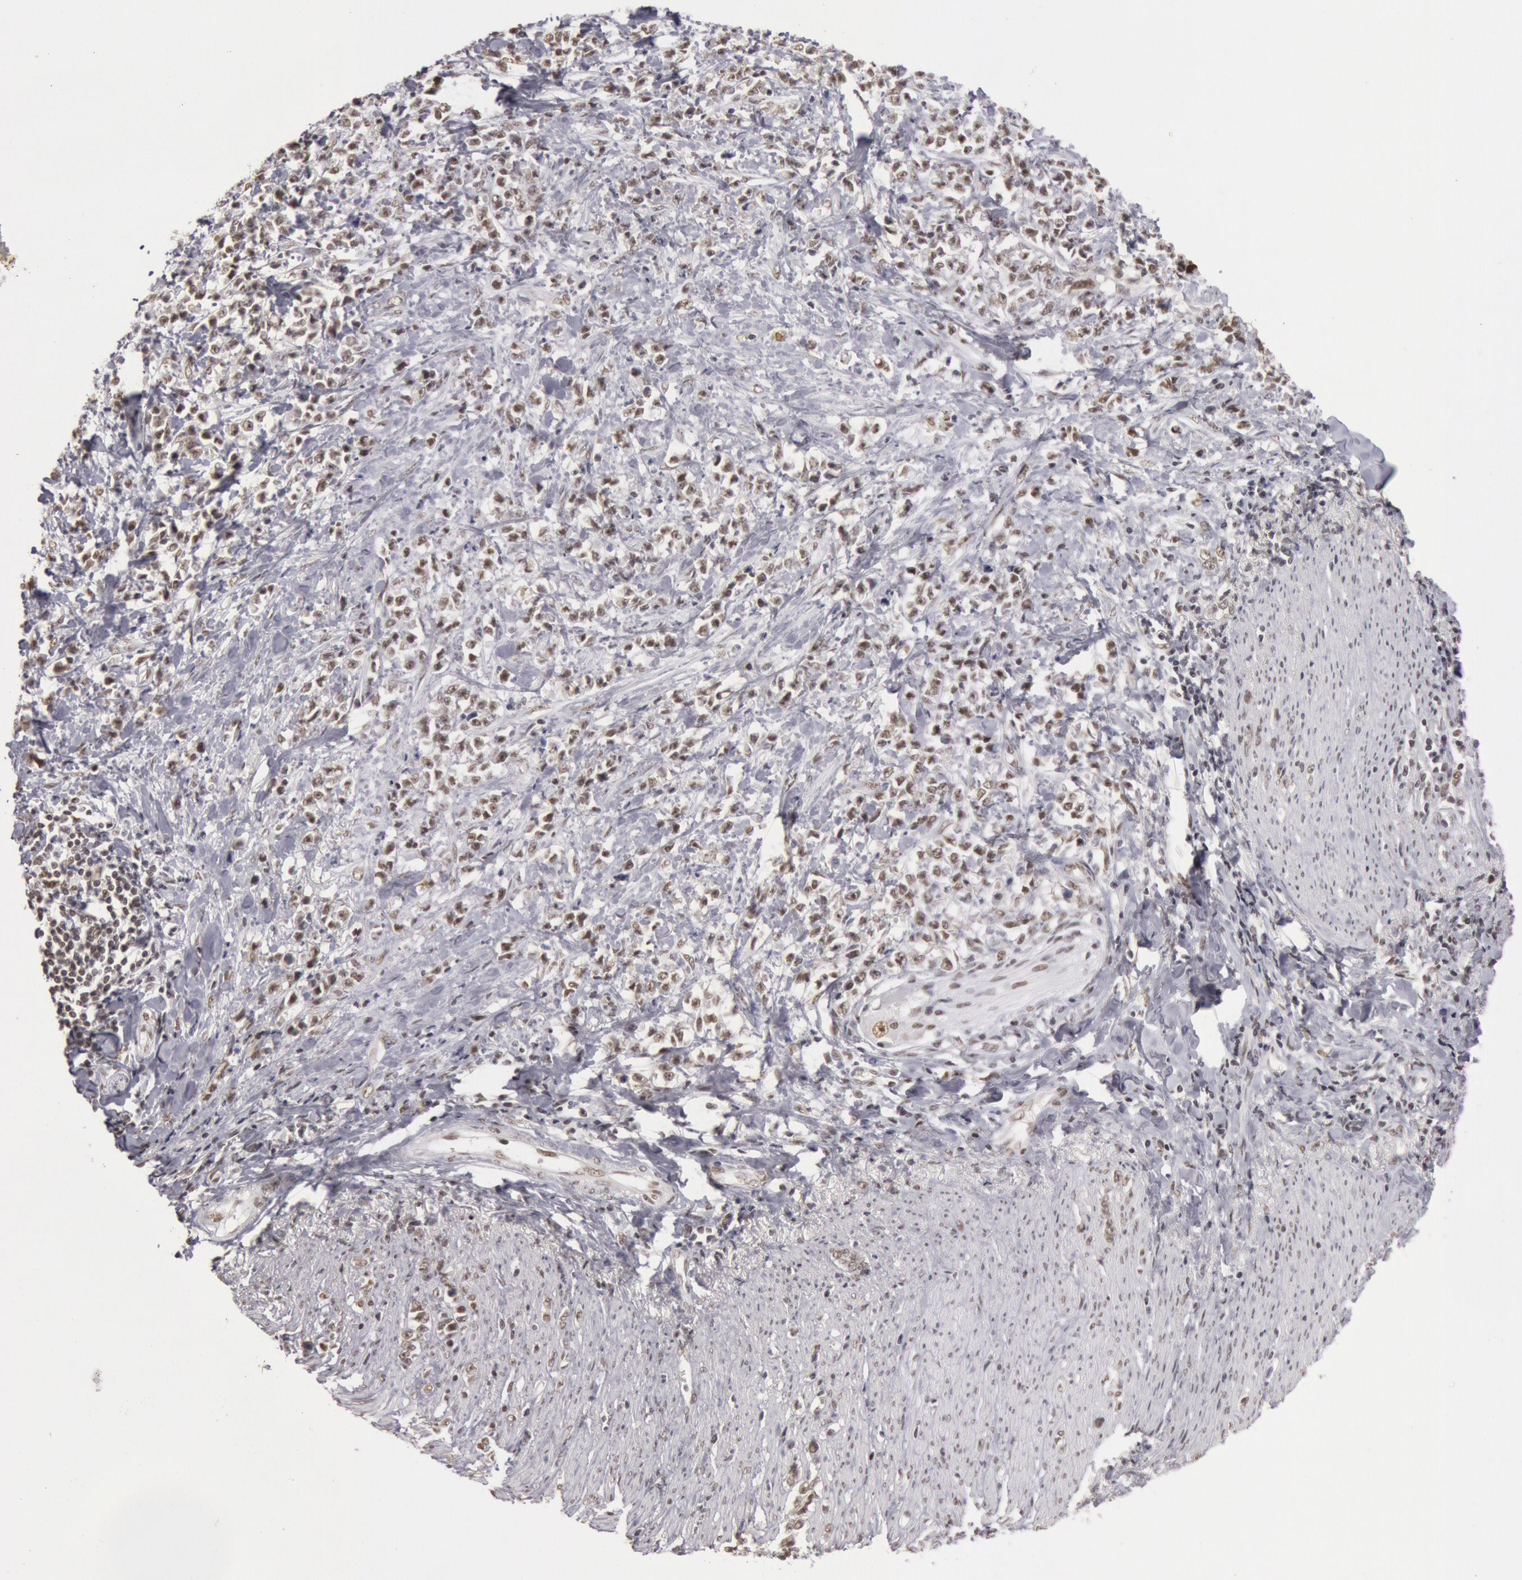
{"staining": {"intensity": "weak", "quantity": ">75%", "location": "nuclear"}, "tissue": "stomach cancer", "cell_type": "Tumor cells", "image_type": "cancer", "snomed": [{"axis": "morphology", "description": "Adenocarcinoma, NOS"}, {"axis": "topography", "description": "Stomach, lower"}], "caption": "A low amount of weak nuclear positivity is appreciated in about >75% of tumor cells in stomach adenocarcinoma tissue. Using DAB (3,3'-diaminobenzidine) (brown) and hematoxylin (blue) stains, captured at high magnification using brightfield microscopy.", "gene": "ESS2", "patient": {"sex": "male", "age": 88}}